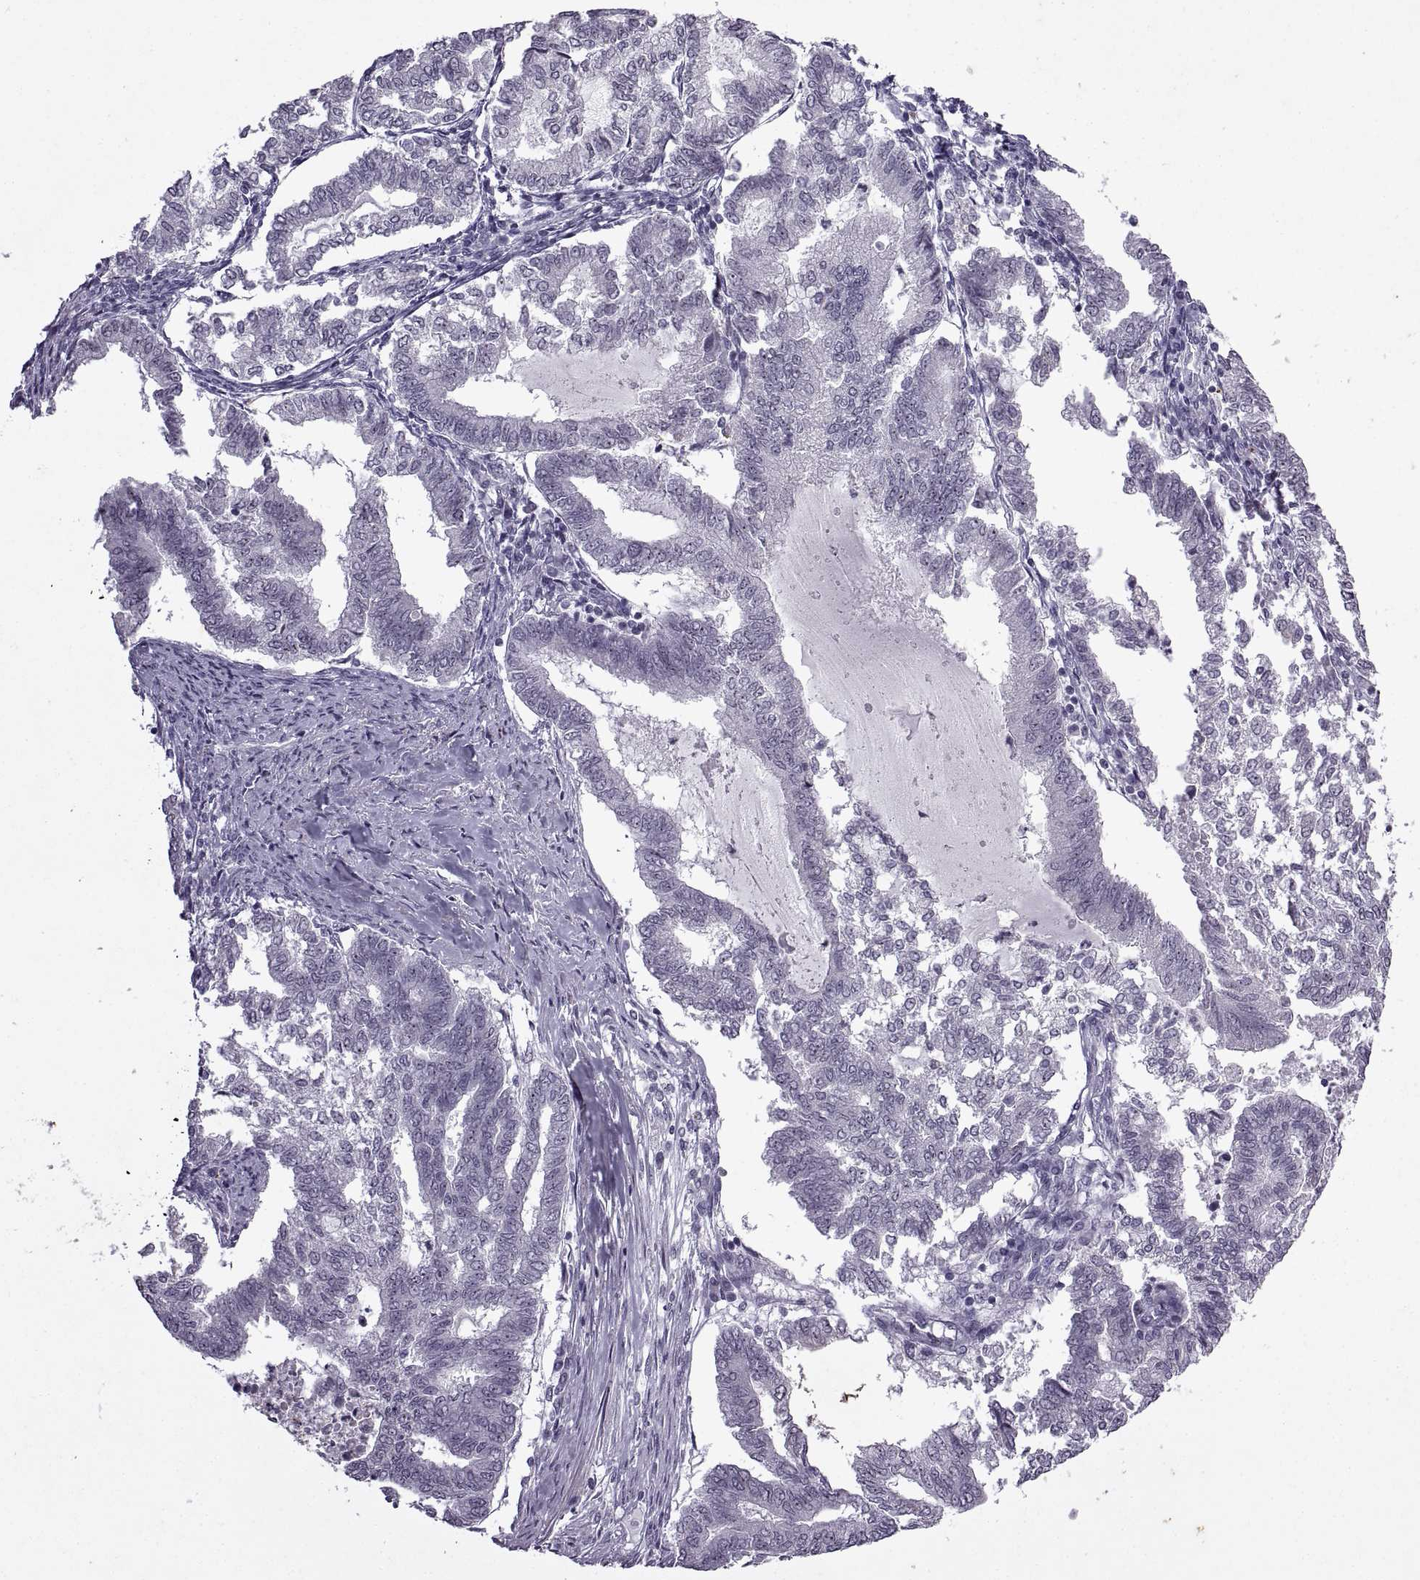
{"staining": {"intensity": "weak", "quantity": "25%-75%", "location": "nuclear"}, "tissue": "endometrial cancer", "cell_type": "Tumor cells", "image_type": "cancer", "snomed": [{"axis": "morphology", "description": "Adenocarcinoma, NOS"}, {"axis": "topography", "description": "Endometrium"}], "caption": "Human endometrial adenocarcinoma stained for a protein (brown) shows weak nuclear positive expression in approximately 25%-75% of tumor cells.", "gene": "SINHCAF", "patient": {"sex": "female", "age": 79}}